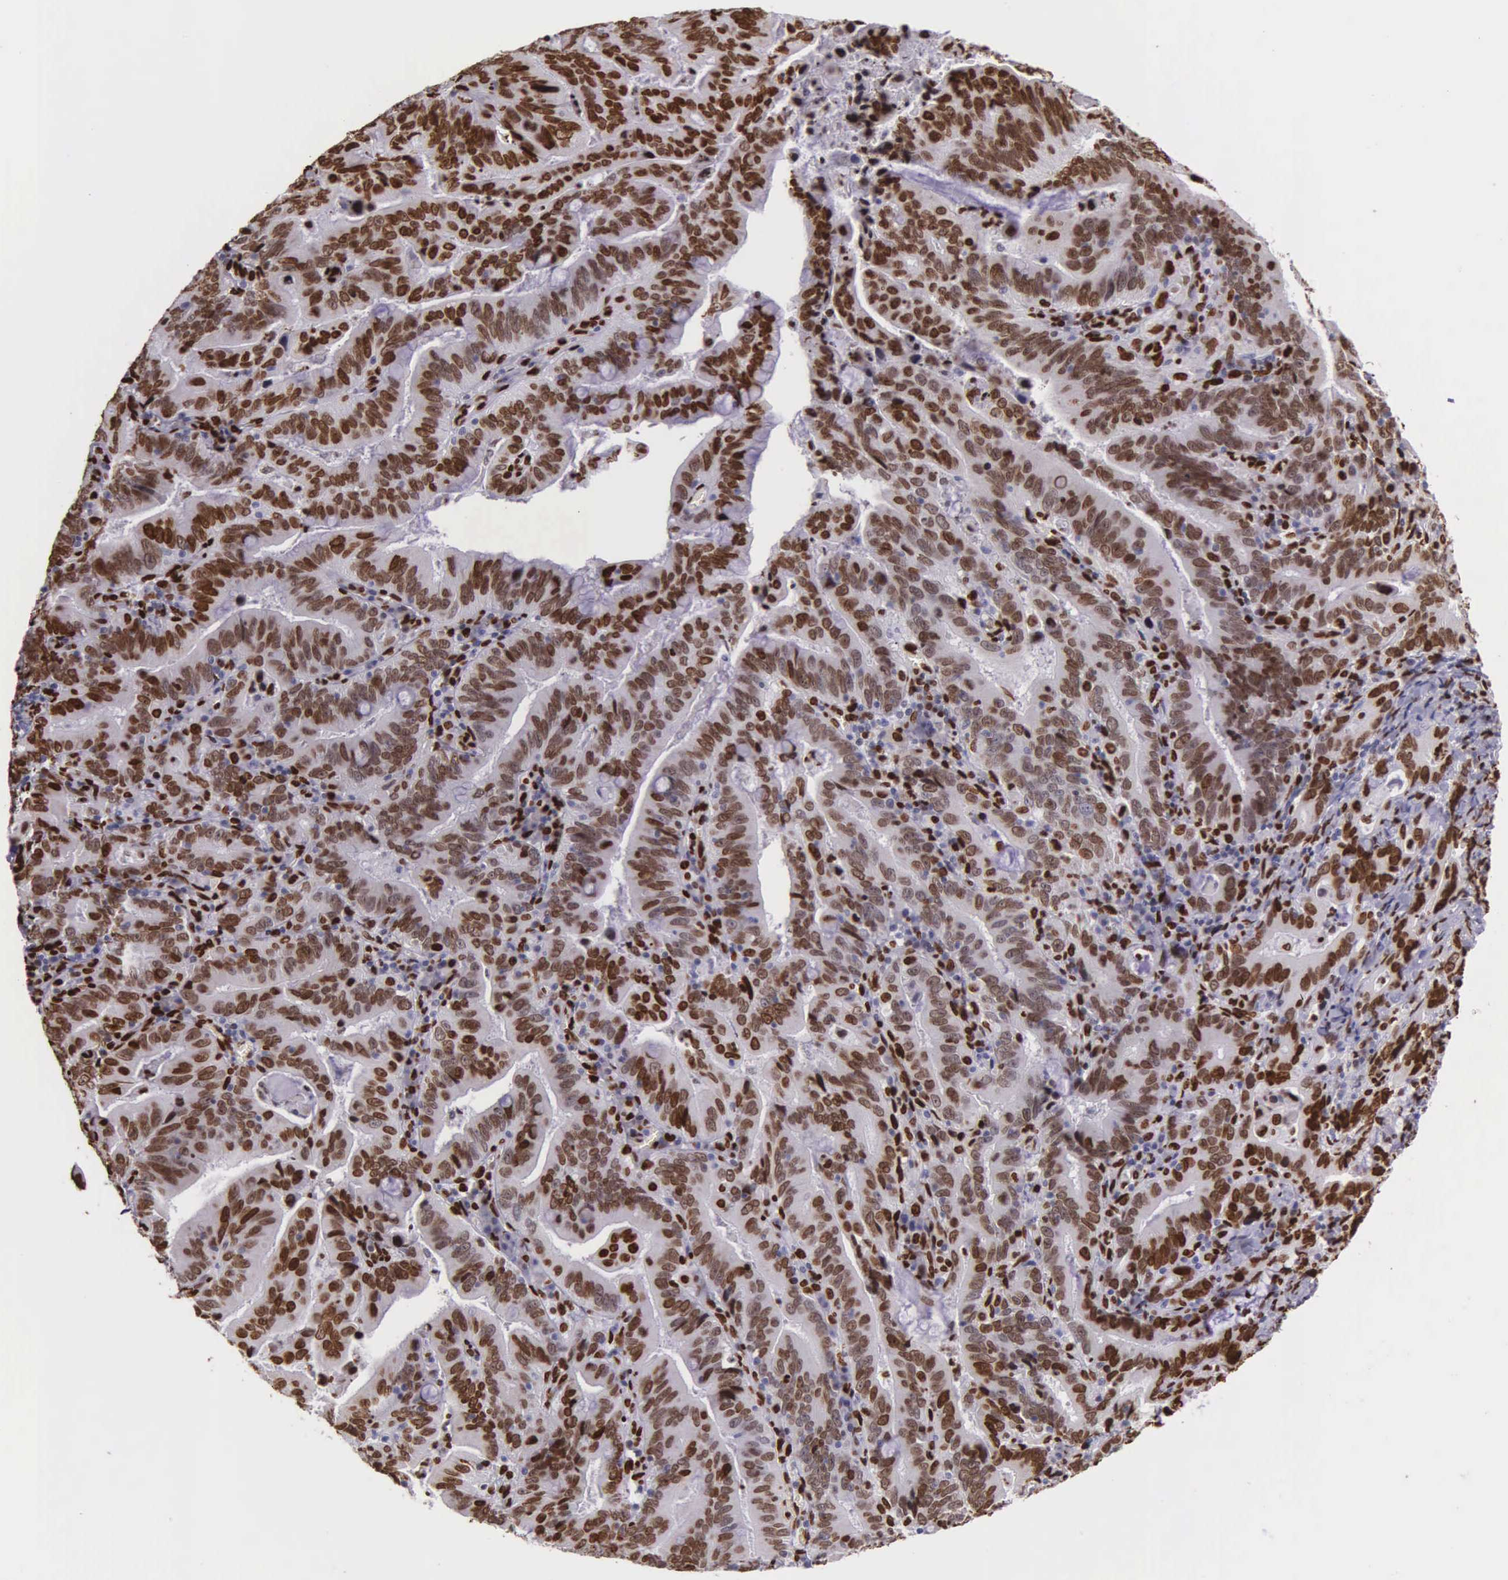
{"staining": {"intensity": "strong", "quantity": "25%-75%", "location": "nuclear"}, "tissue": "stomach cancer", "cell_type": "Tumor cells", "image_type": "cancer", "snomed": [{"axis": "morphology", "description": "Adenocarcinoma, NOS"}, {"axis": "topography", "description": "Stomach, upper"}], "caption": "Immunohistochemistry (IHC) image of stomach cancer (adenocarcinoma) stained for a protein (brown), which exhibits high levels of strong nuclear positivity in about 25%-75% of tumor cells.", "gene": "H1-0", "patient": {"sex": "male", "age": 63}}